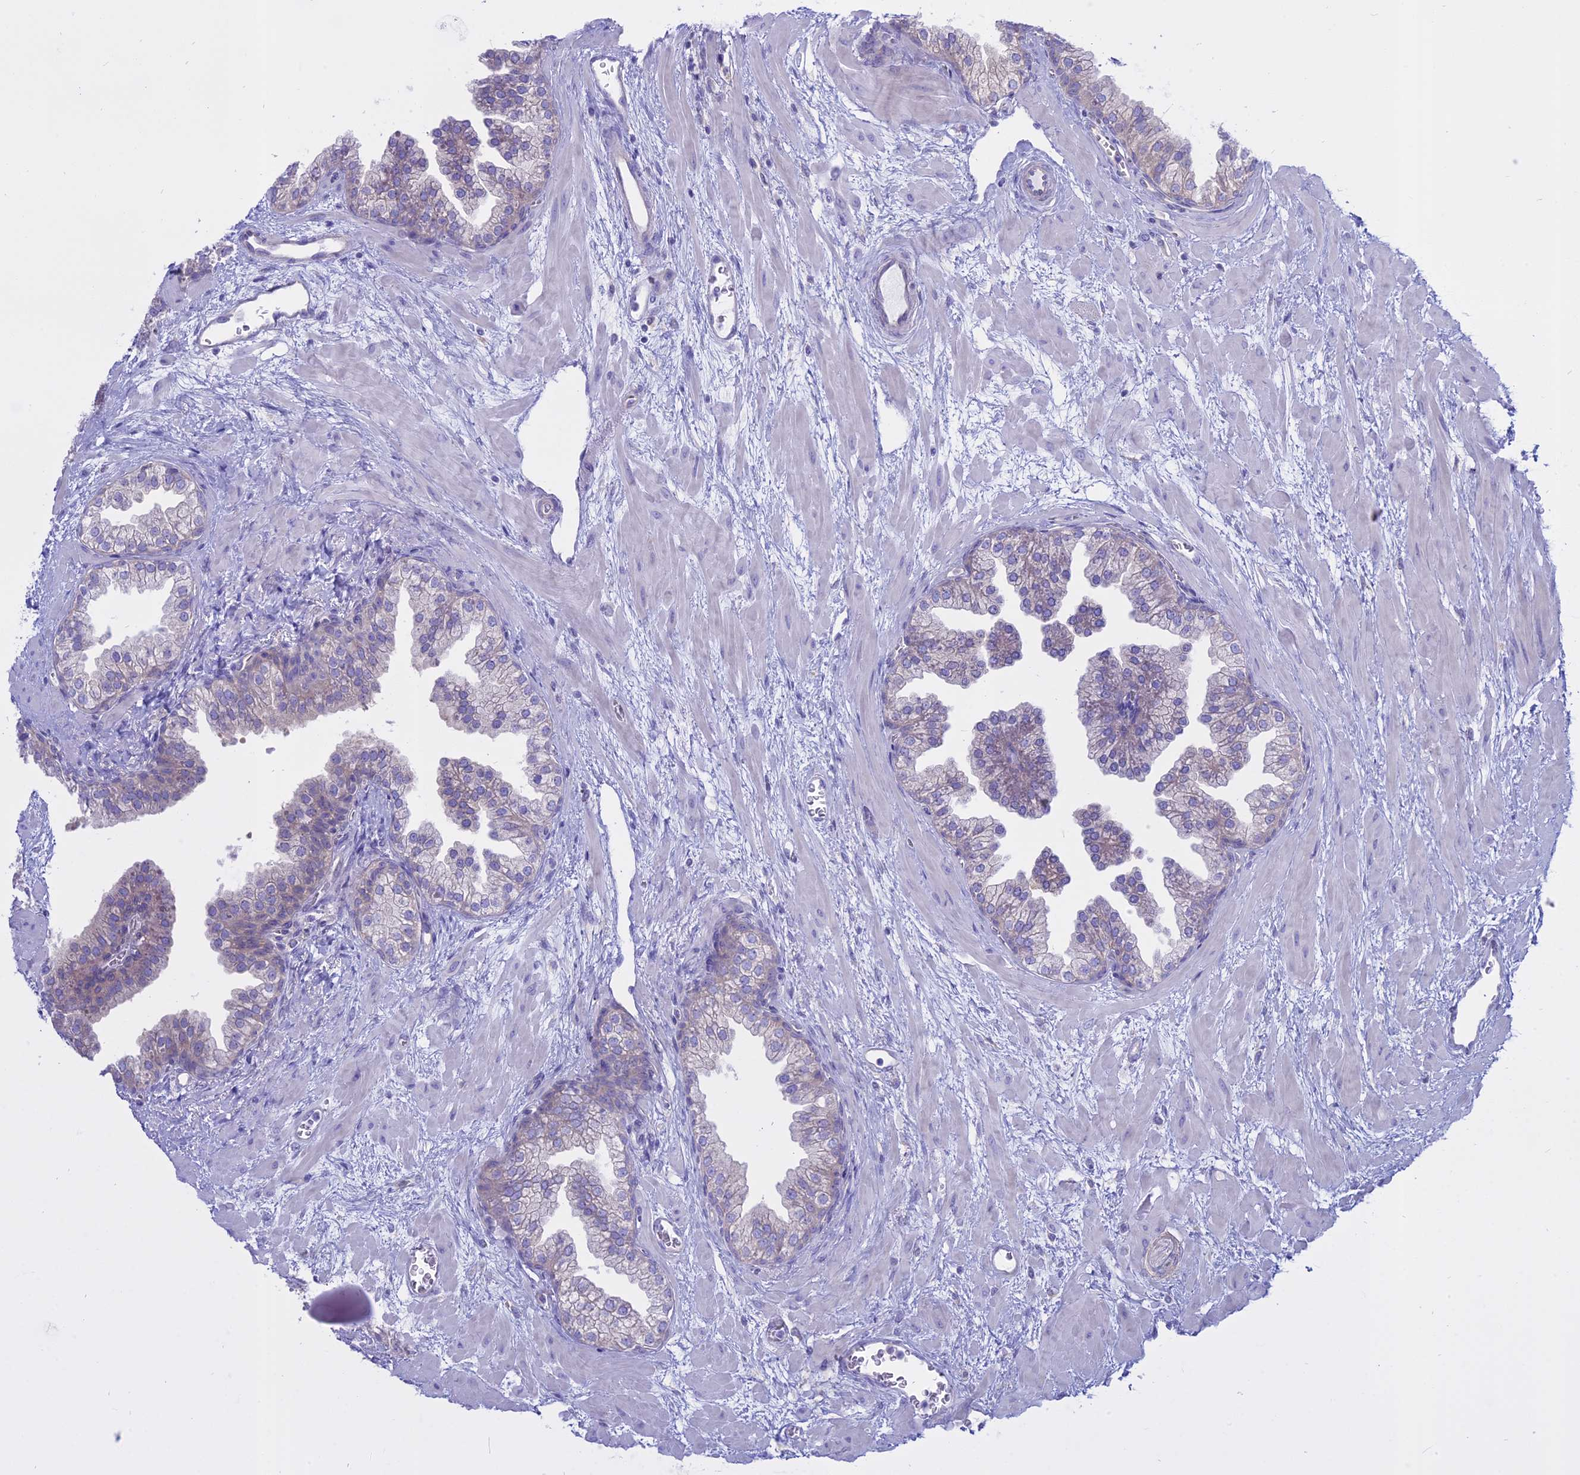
{"staining": {"intensity": "negative", "quantity": "none", "location": "none"}, "tissue": "prostate", "cell_type": "Glandular cells", "image_type": "normal", "snomed": [{"axis": "morphology", "description": "Normal tissue, NOS"}, {"axis": "topography", "description": "Prostate"}], "caption": "Immunohistochemistry photomicrograph of unremarkable prostate stained for a protein (brown), which demonstrates no positivity in glandular cells.", "gene": "AHCYL1", "patient": {"sex": "male", "age": 48}}